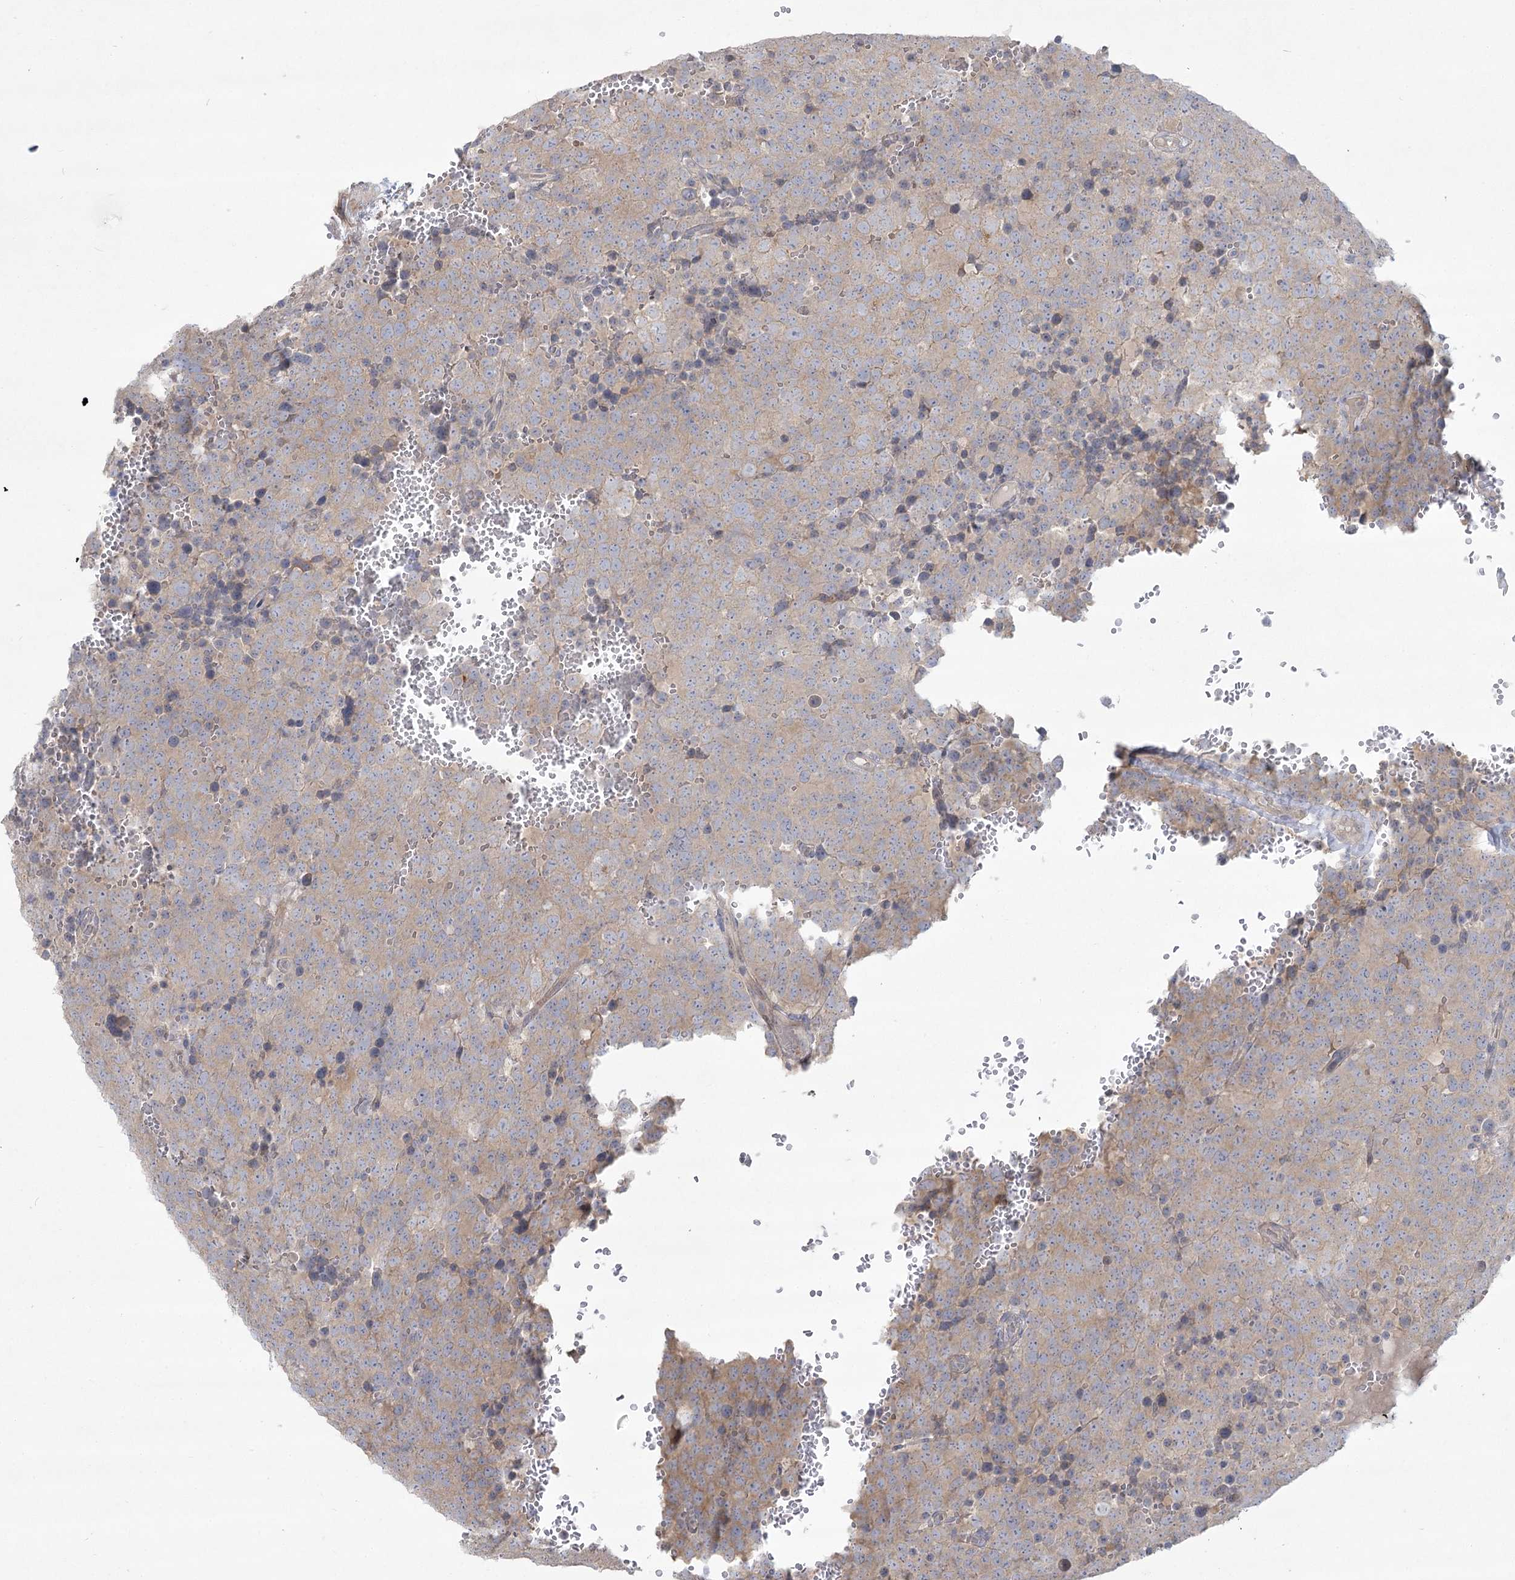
{"staining": {"intensity": "weak", "quantity": ">75%", "location": "cytoplasmic/membranous"}, "tissue": "testis cancer", "cell_type": "Tumor cells", "image_type": "cancer", "snomed": [{"axis": "morphology", "description": "Seminoma, NOS"}, {"axis": "topography", "description": "Testis"}], "caption": "IHC (DAB (3,3'-diaminobenzidine)) staining of testis seminoma reveals weak cytoplasmic/membranous protein positivity in about >75% of tumor cells.", "gene": "CAMTA1", "patient": {"sex": "male", "age": 71}}